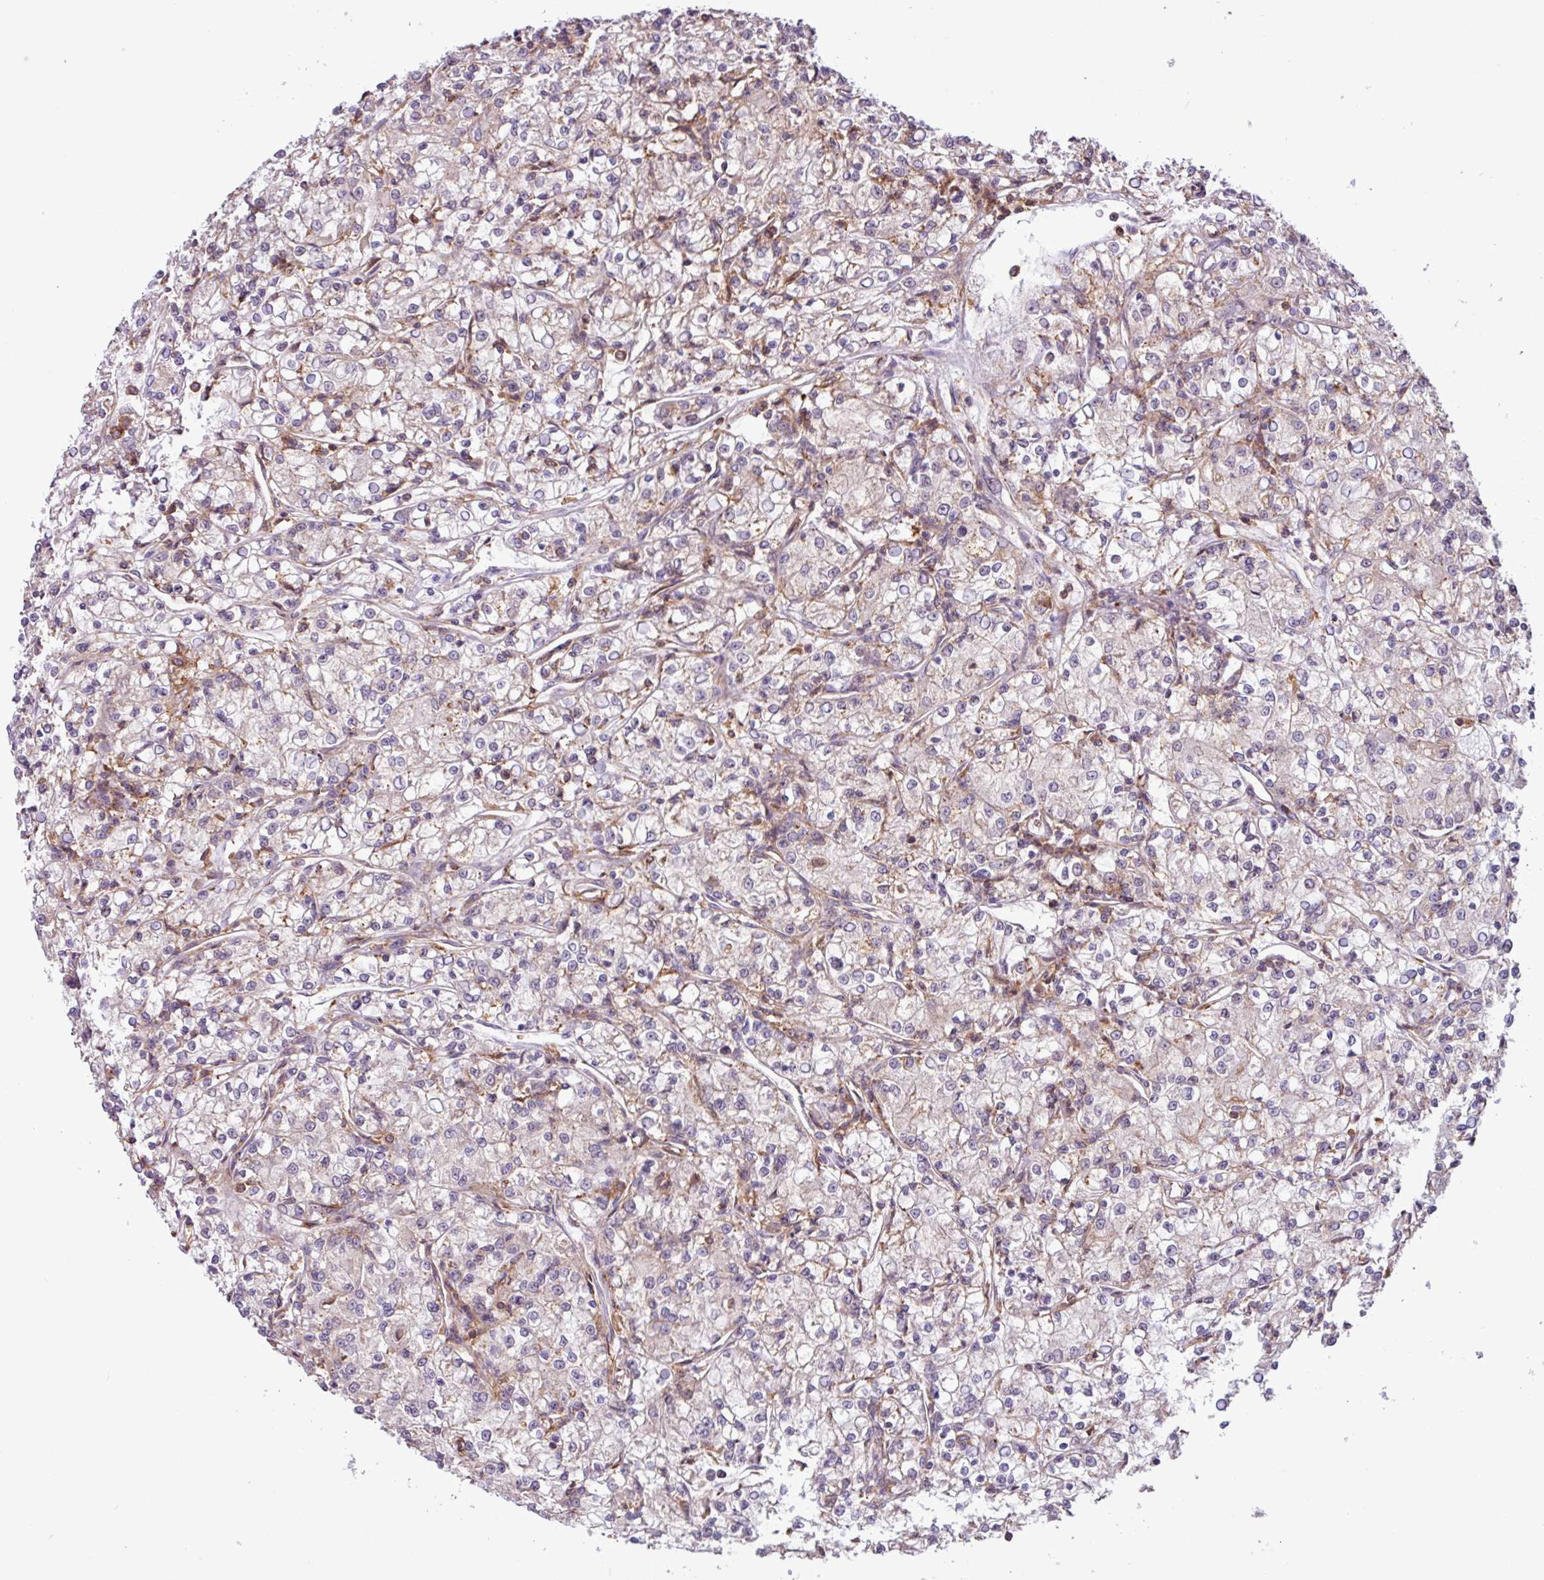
{"staining": {"intensity": "negative", "quantity": "none", "location": "none"}, "tissue": "renal cancer", "cell_type": "Tumor cells", "image_type": "cancer", "snomed": [{"axis": "morphology", "description": "Adenocarcinoma, NOS"}, {"axis": "topography", "description": "Kidney"}], "caption": "Human adenocarcinoma (renal) stained for a protein using IHC reveals no staining in tumor cells.", "gene": "ACTR3", "patient": {"sex": "female", "age": 59}}